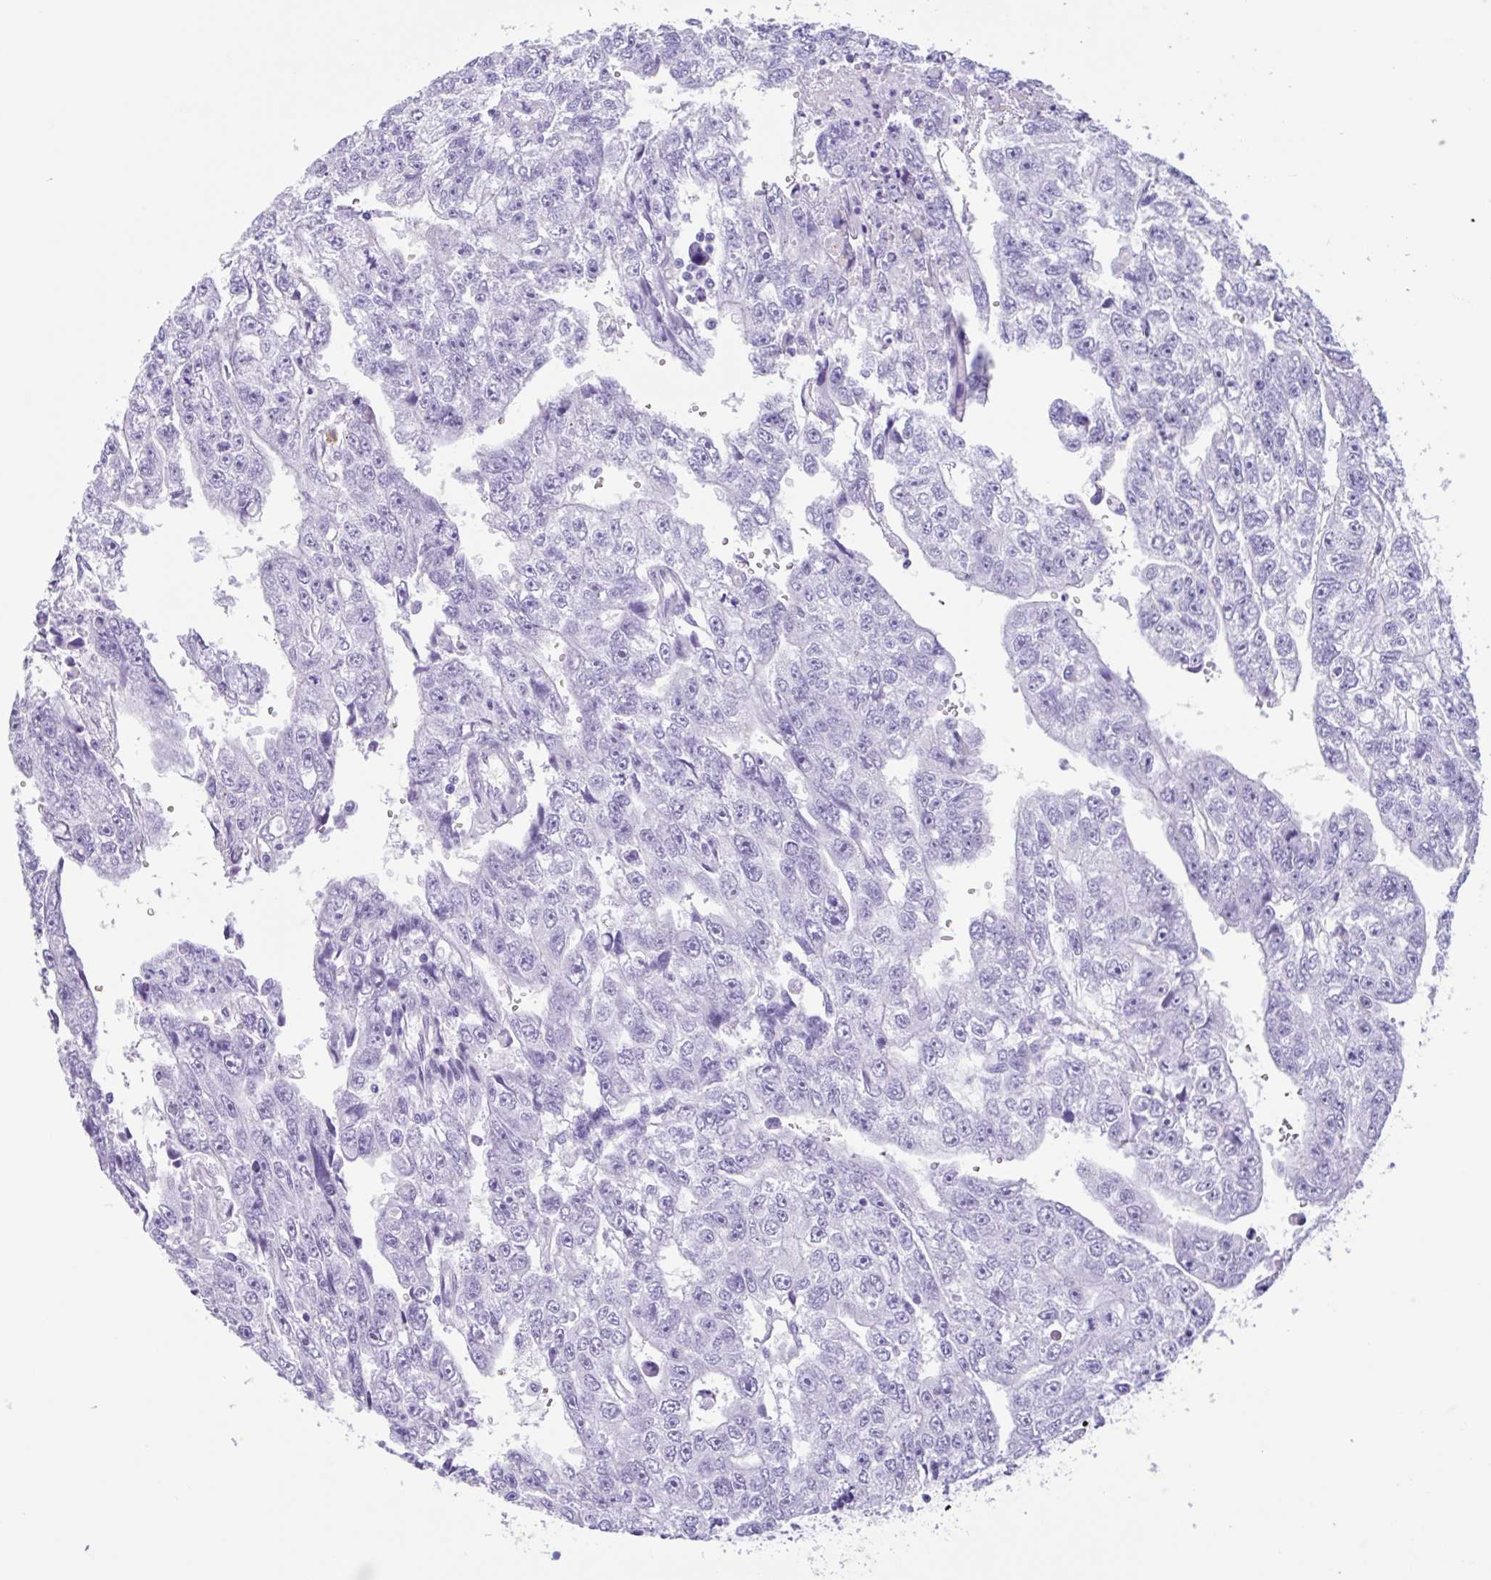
{"staining": {"intensity": "negative", "quantity": "none", "location": "none"}, "tissue": "testis cancer", "cell_type": "Tumor cells", "image_type": "cancer", "snomed": [{"axis": "morphology", "description": "Carcinoma, Embryonal, NOS"}, {"axis": "topography", "description": "Testis"}], "caption": "An IHC micrograph of testis cancer is shown. There is no staining in tumor cells of testis cancer.", "gene": "IAPP", "patient": {"sex": "male", "age": 20}}